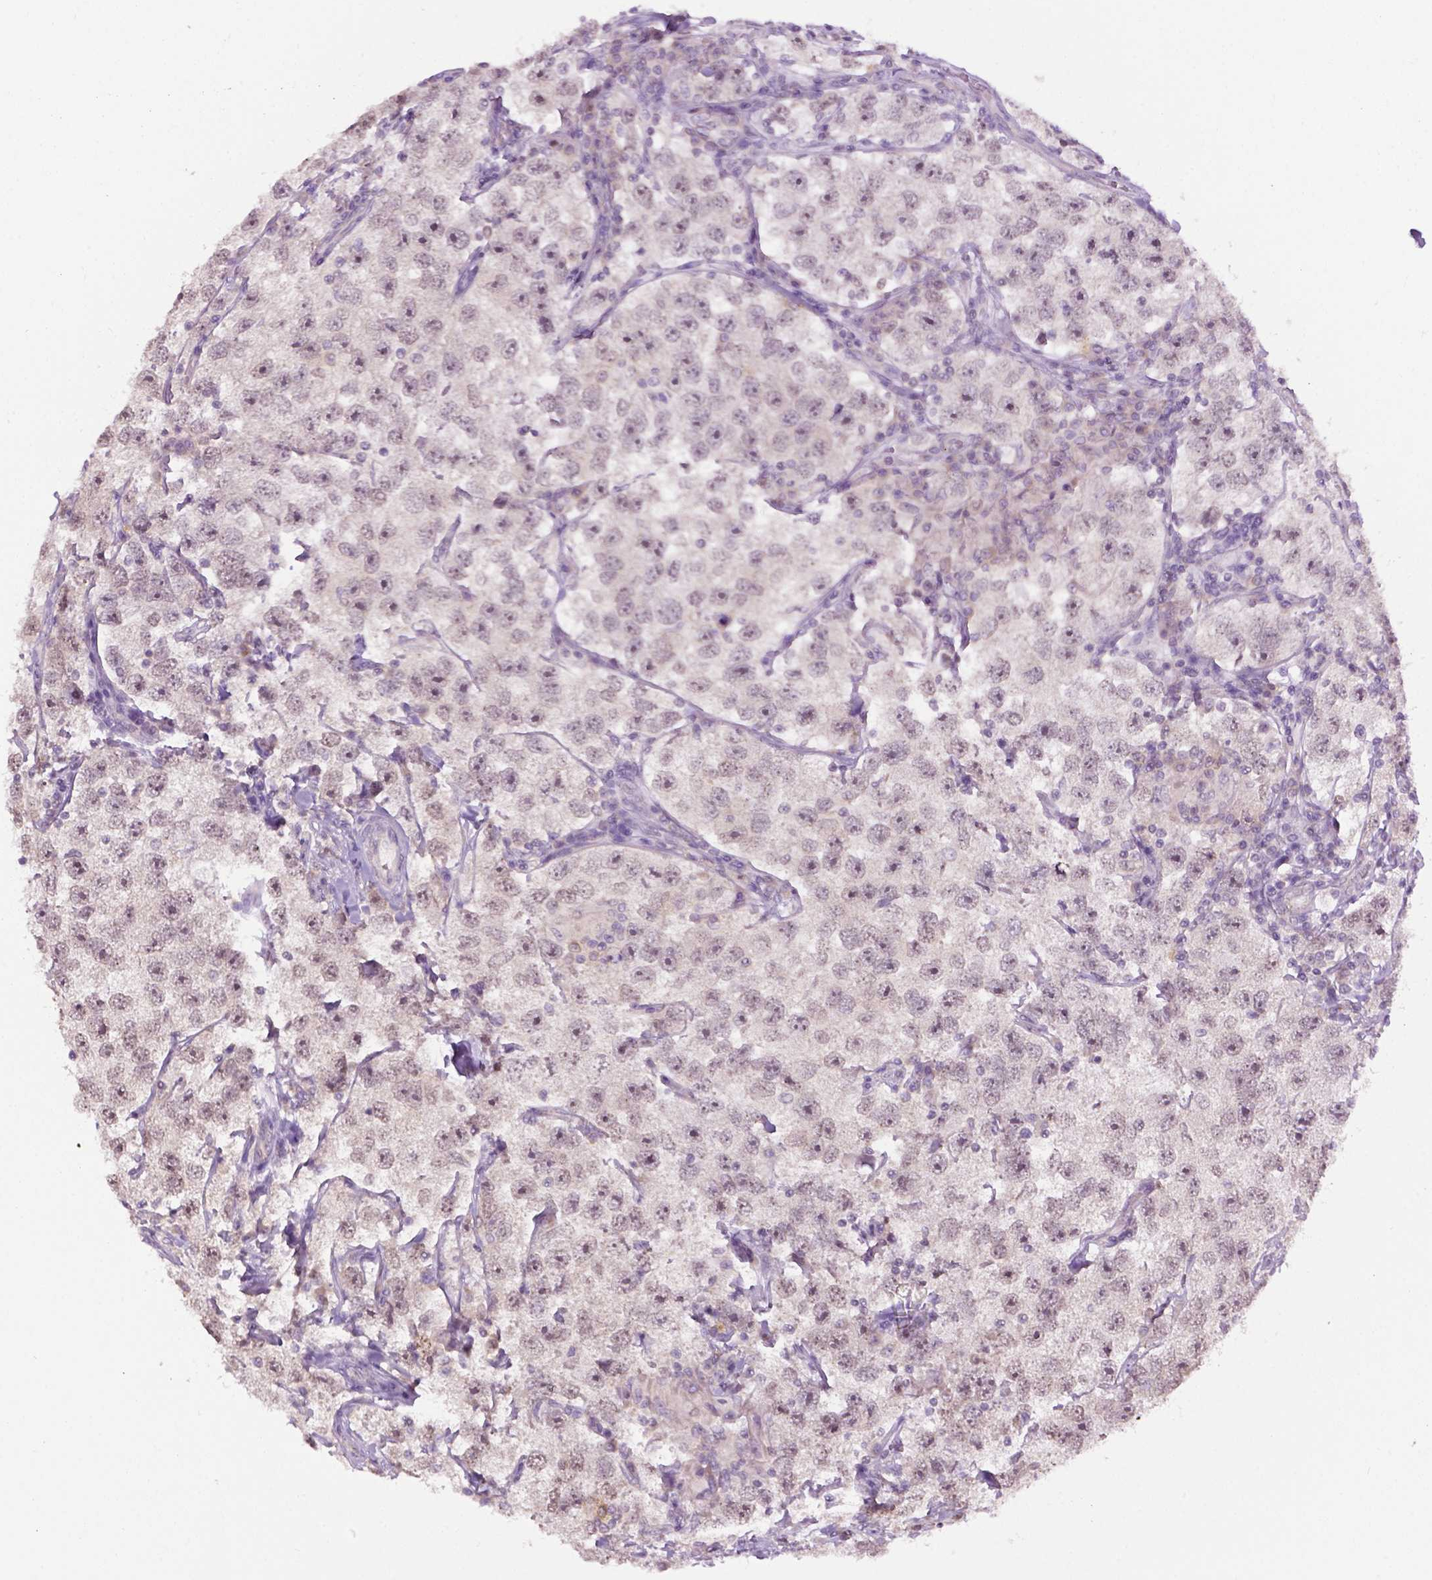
{"staining": {"intensity": "weak", "quantity": "25%-75%", "location": "nuclear"}, "tissue": "testis cancer", "cell_type": "Tumor cells", "image_type": "cancer", "snomed": [{"axis": "morphology", "description": "Seminoma, NOS"}, {"axis": "topography", "description": "Testis"}], "caption": "Weak nuclear positivity is identified in approximately 25%-75% of tumor cells in seminoma (testis).", "gene": "DENND4A", "patient": {"sex": "male", "age": 26}}